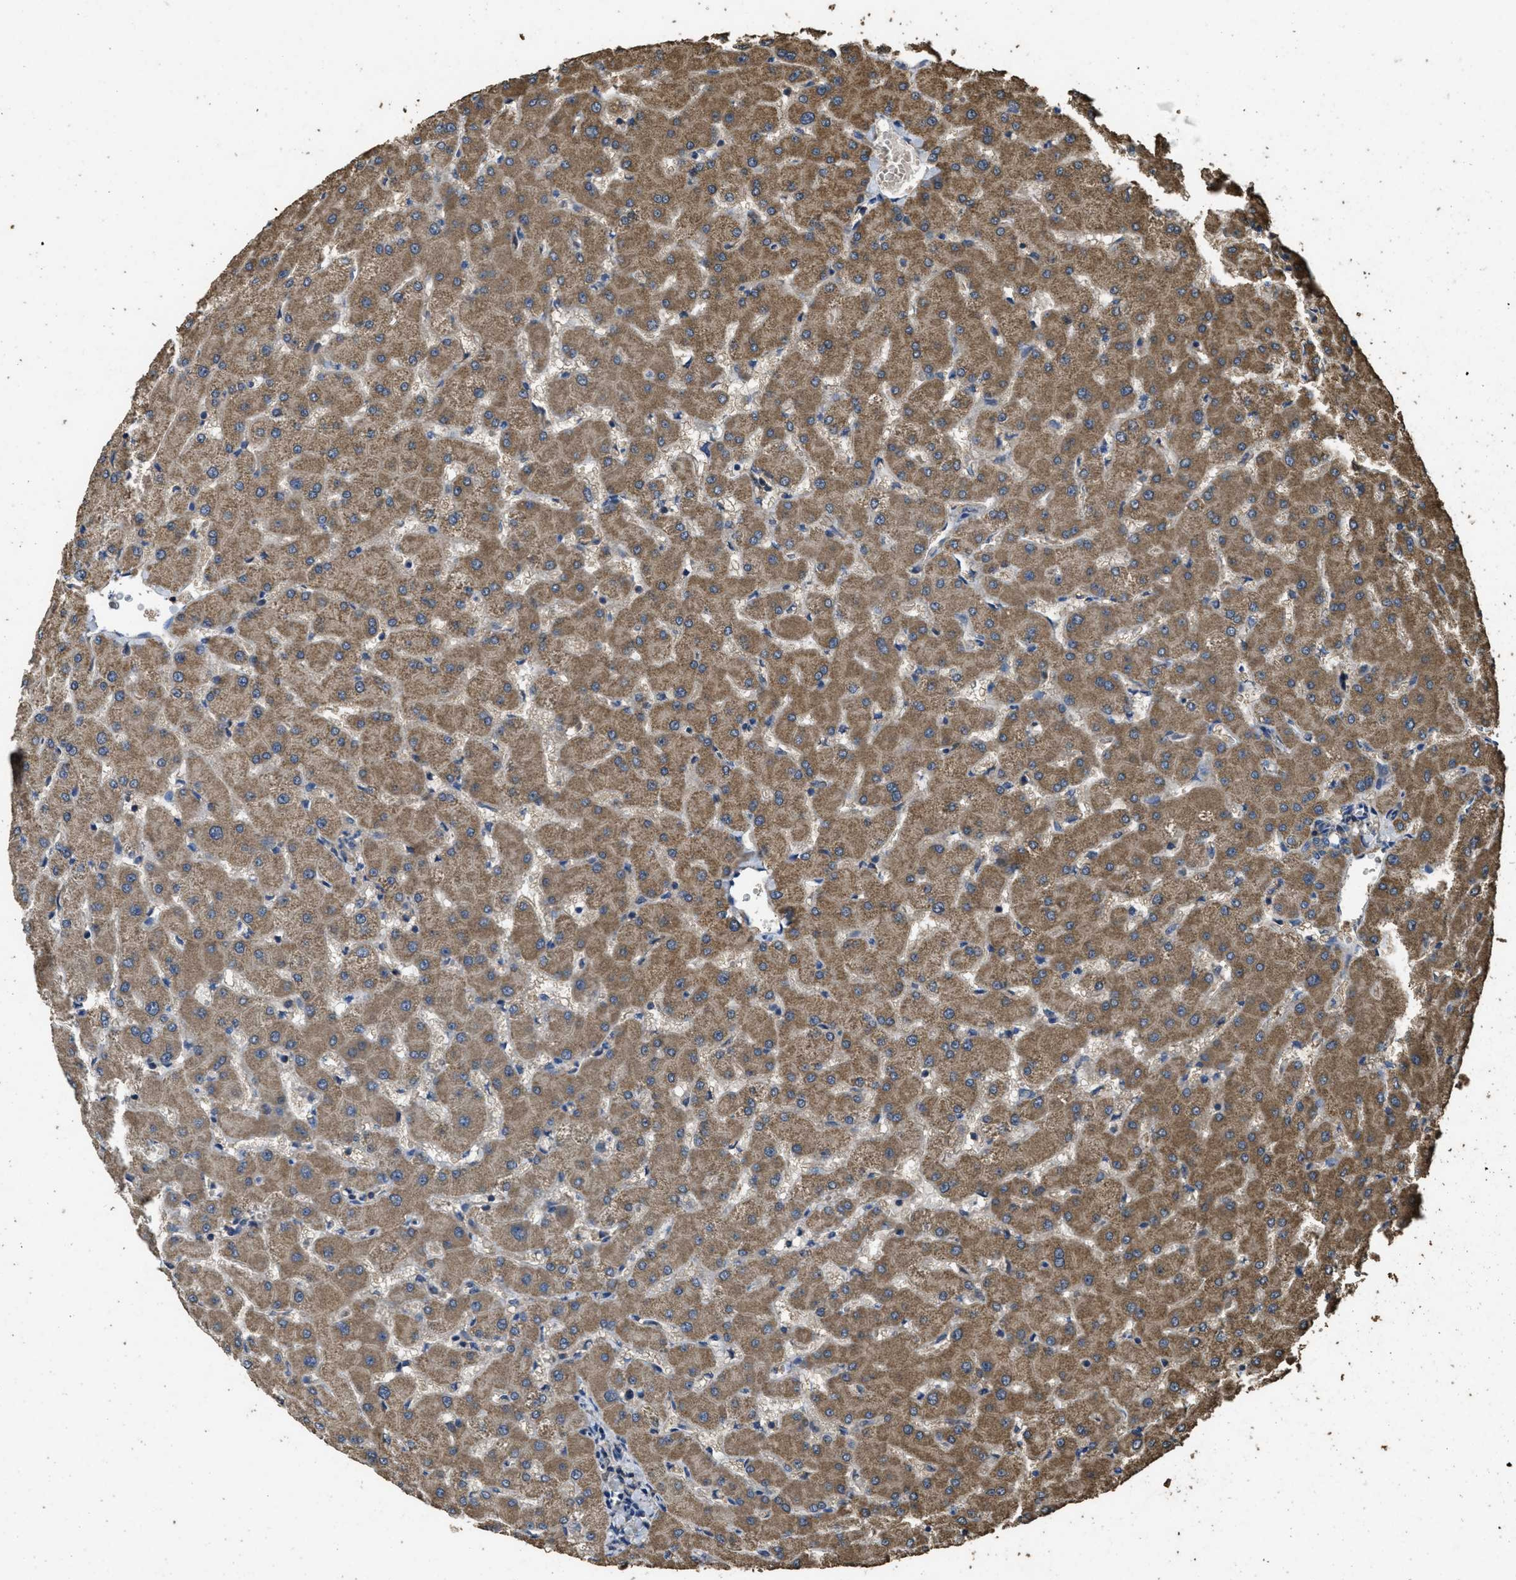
{"staining": {"intensity": "weak", "quantity": ">75%", "location": "cytoplasmic/membranous"}, "tissue": "liver", "cell_type": "Cholangiocytes", "image_type": "normal", "snomed": [{"axis": "morphology", "description": "Normal tissue, NOS"}, {"axis": "topography", "description": "Liver"}], "caption": "The photomicrograph exhibits immunohistochemical staining of benign liver. There is weak cytoplasmic/membranous positivity is present in about >75% of cholangiocytes.", "gene": "CYRIA", "patient": {"sex": "female", "age": 63}}